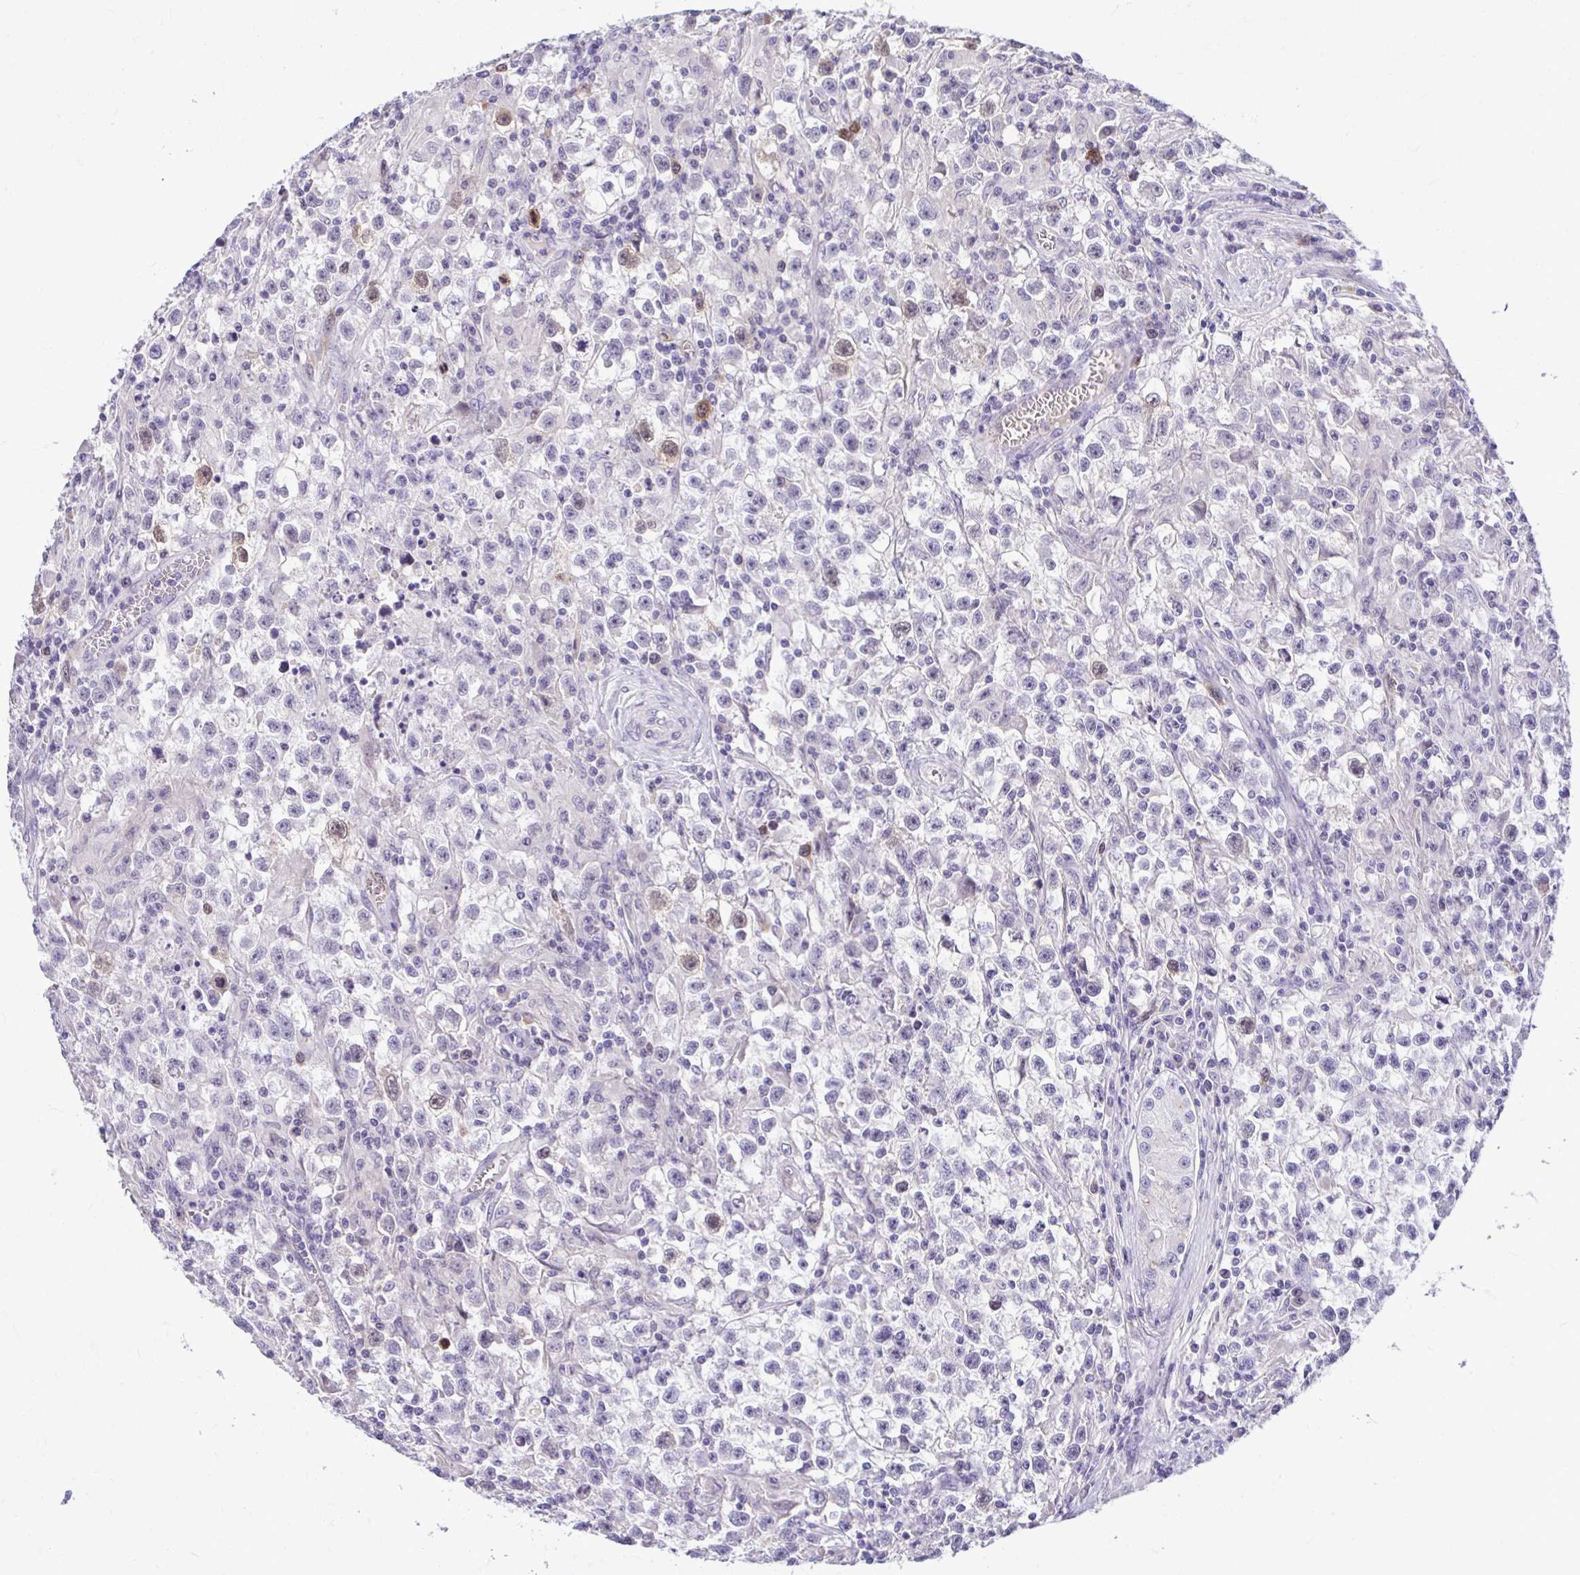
{"staining": {"intensity": "weak", "quantity": "<25%", "location": "nuclear"}, "tissue": "testis cancer", "cell_type": "Tumor cells", "image_type": "cancer", "snomed": [{"axis": "morphology", "description": "Seminoma, NOS"}, {"axis": "topography", "description": "Testis"}], "caption": "IHC of testis cancer (seminoma) demonstrates no staining in tumor cells.", "gene": "CDC20", "patient": {"sex": "male", "age": 31}}